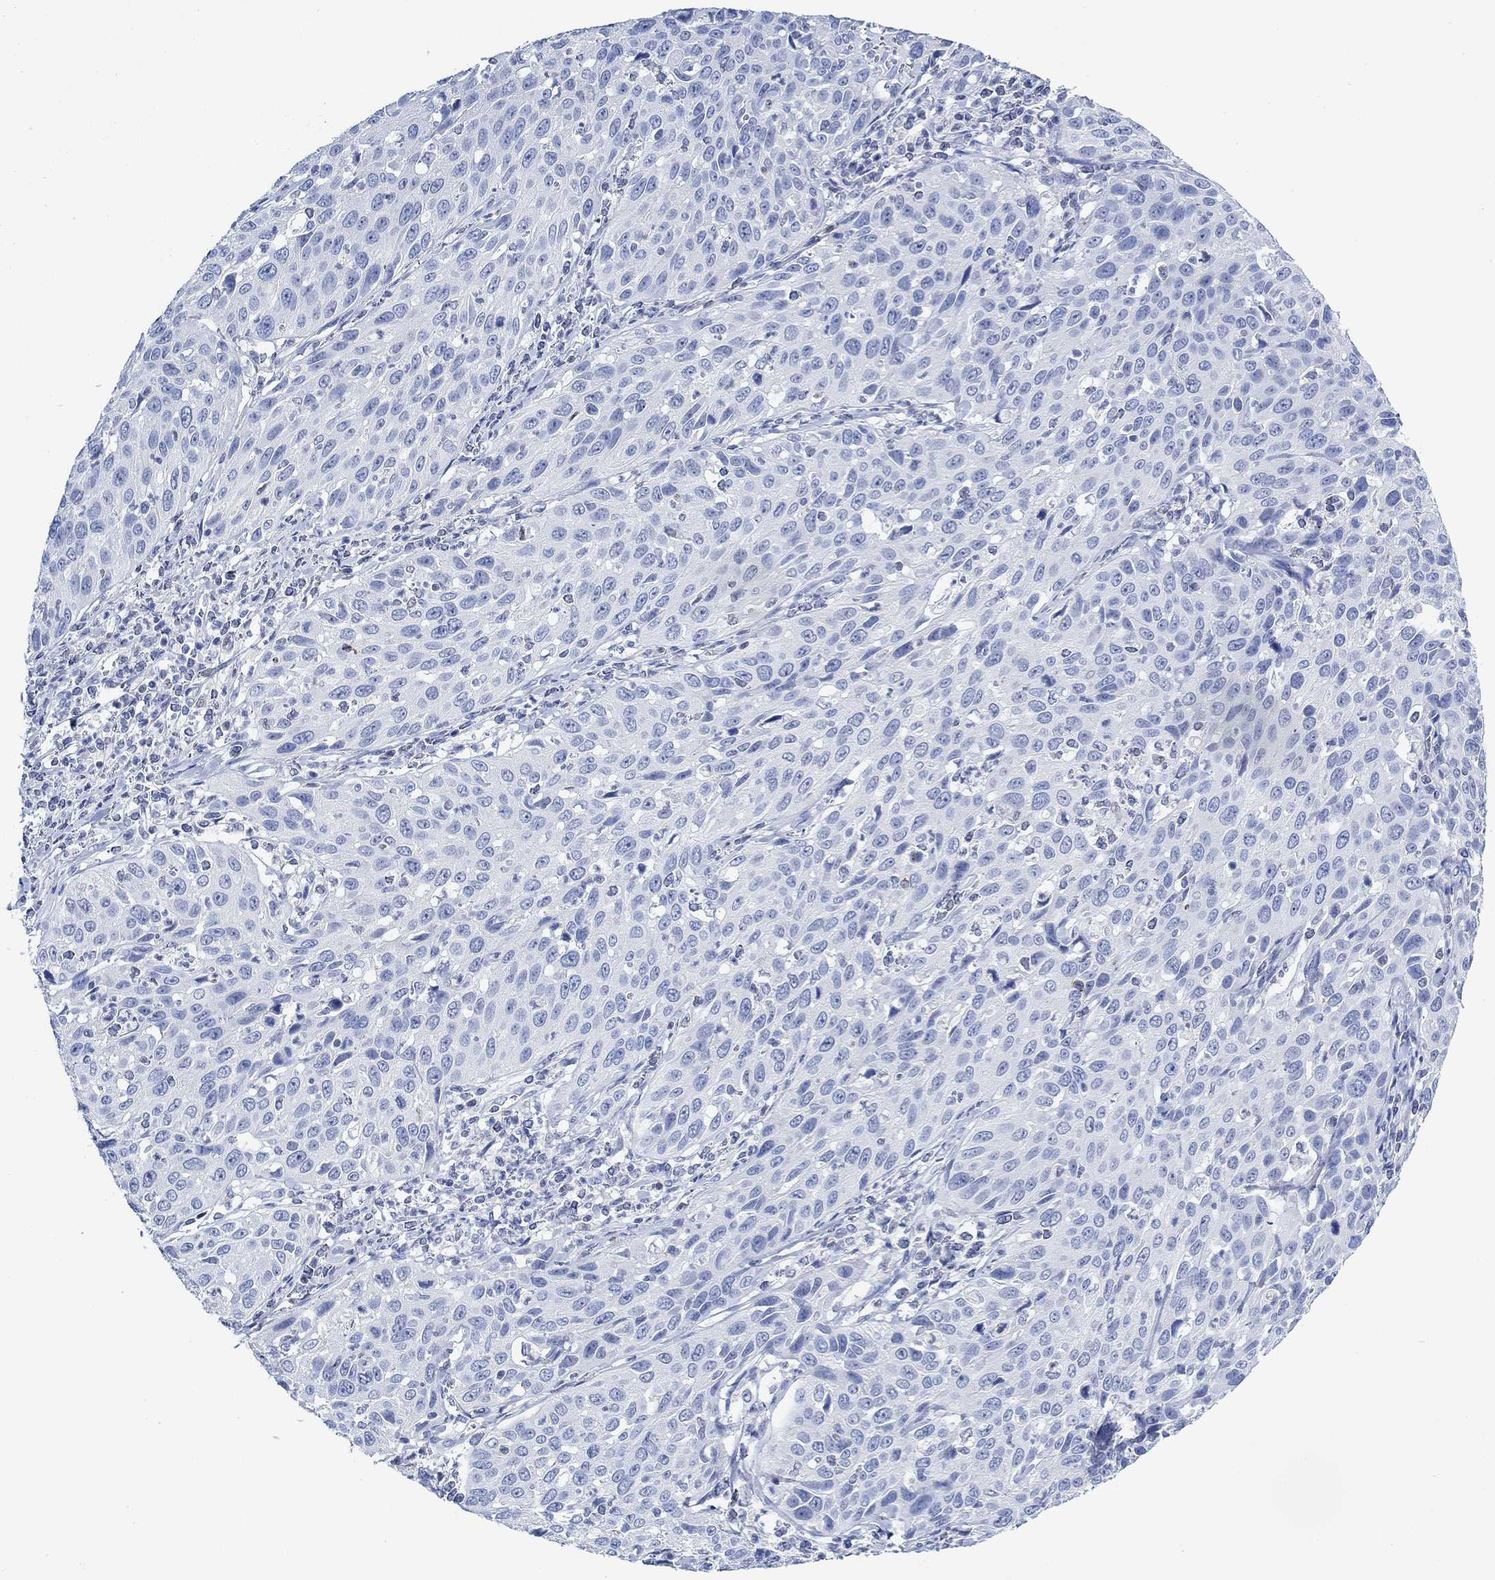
{"staining": {"intensity": "negative", "quantity": "none", "location": "none"}, "tissue": "cervical cancer", "cell_type": "Tumor cells", "image_type": "cancer", "snomed": [{"axis": "morphology", "description": "Squamous cell carcinoma, NOS"}, {"axis": "topography", "description": "Cervix"}], "caption": "Immunohistochemistry (IHC) image of squamous cell carcinoma (cervical) stained for a protein (brown), which exhibits no expression in tumor cells.", "gene": "PPP1R17", "patient": {"sex": "female", "age": 26}}